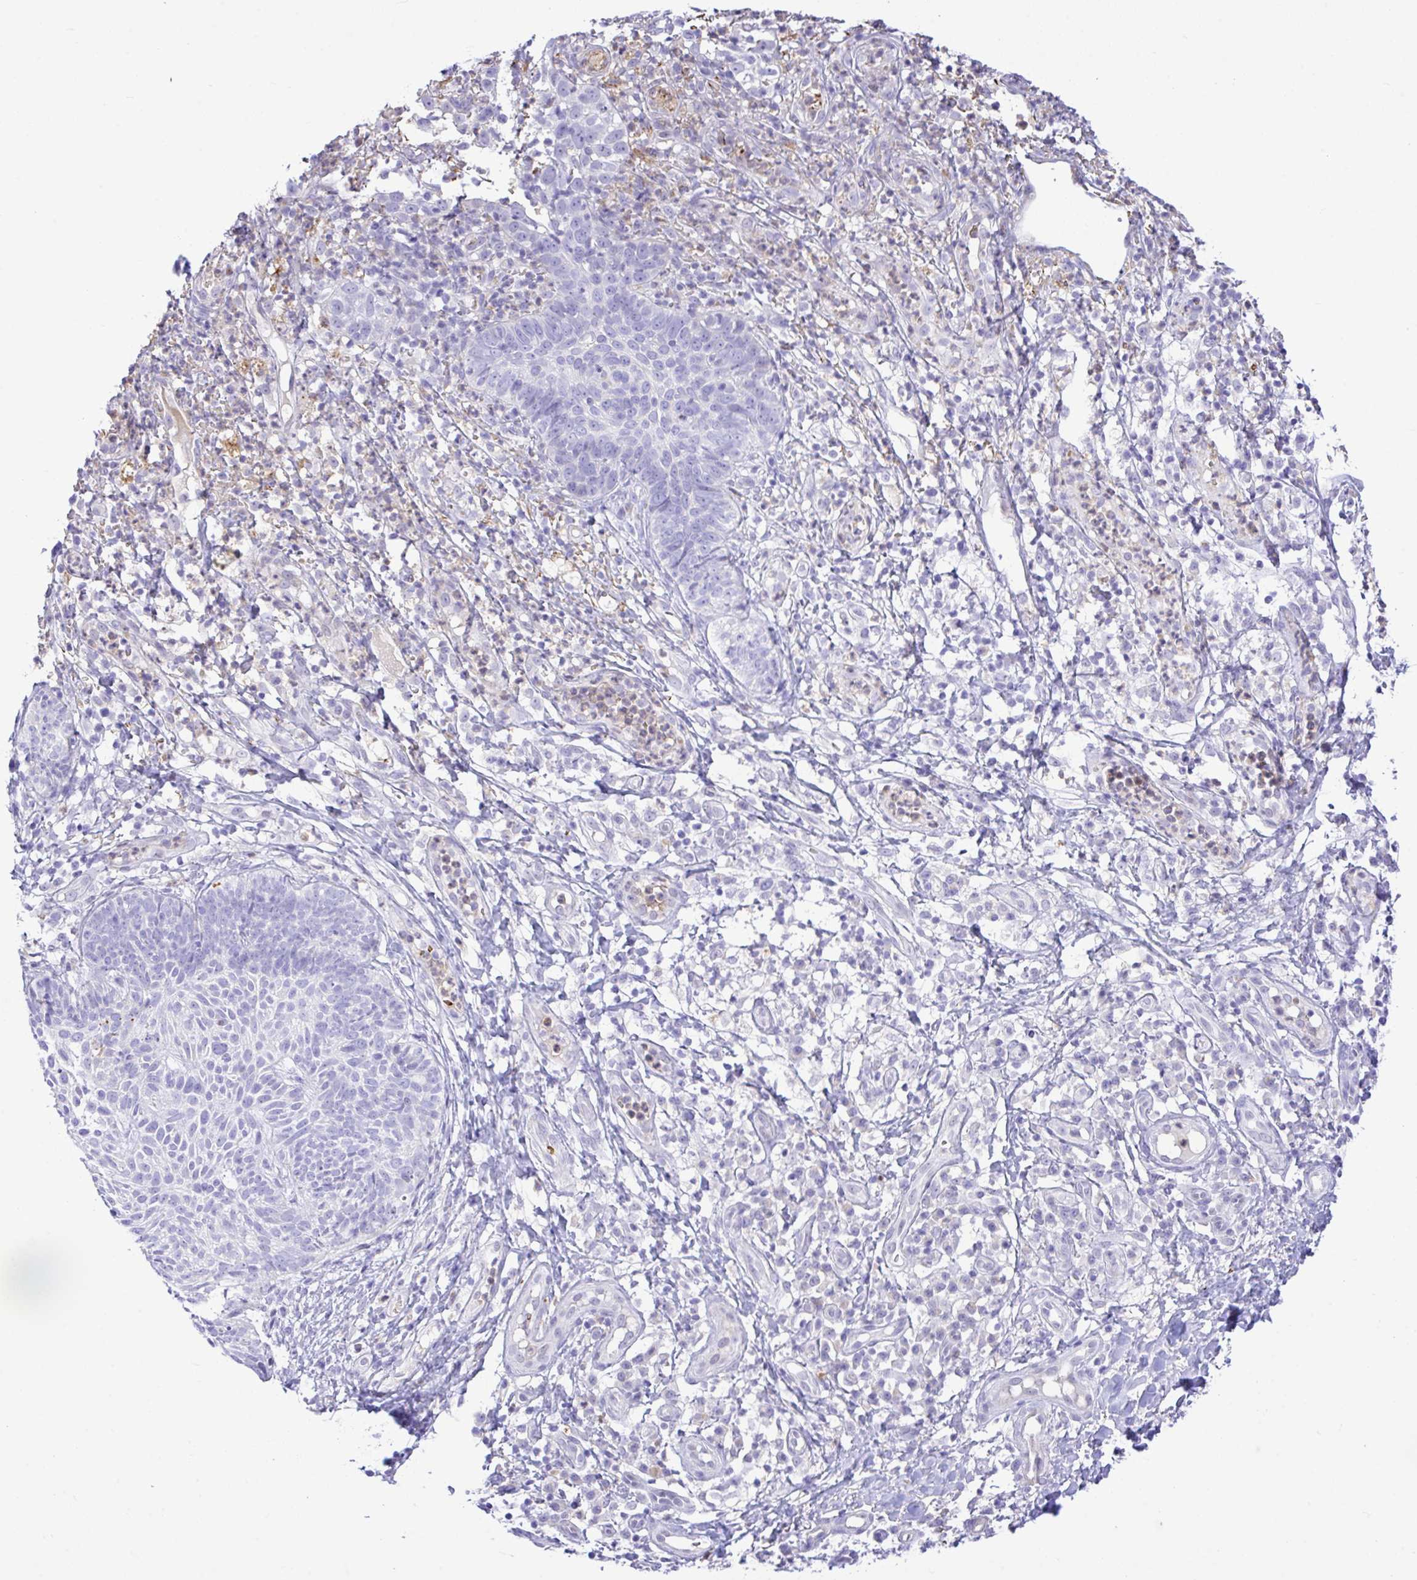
{"staining": {"intensity": "negative", "quantity": "none", "location": "none"}, "tissue": "skin cancer", "cell_type": "Tumor cells", "image_type": "cancer", "snomed": [{"axis": "morphology", "description": "Basal cell carcinoma"}, {"axis": "topography", "description": "Skin"}, {"axis": "topography", "description": "Skin of leg"}], "caption": "Tumor cells show no significant positivity in skin basal cell carcinoma.", "gene": "ZNF221", "patient": {"sex": "female", "age": 87}}